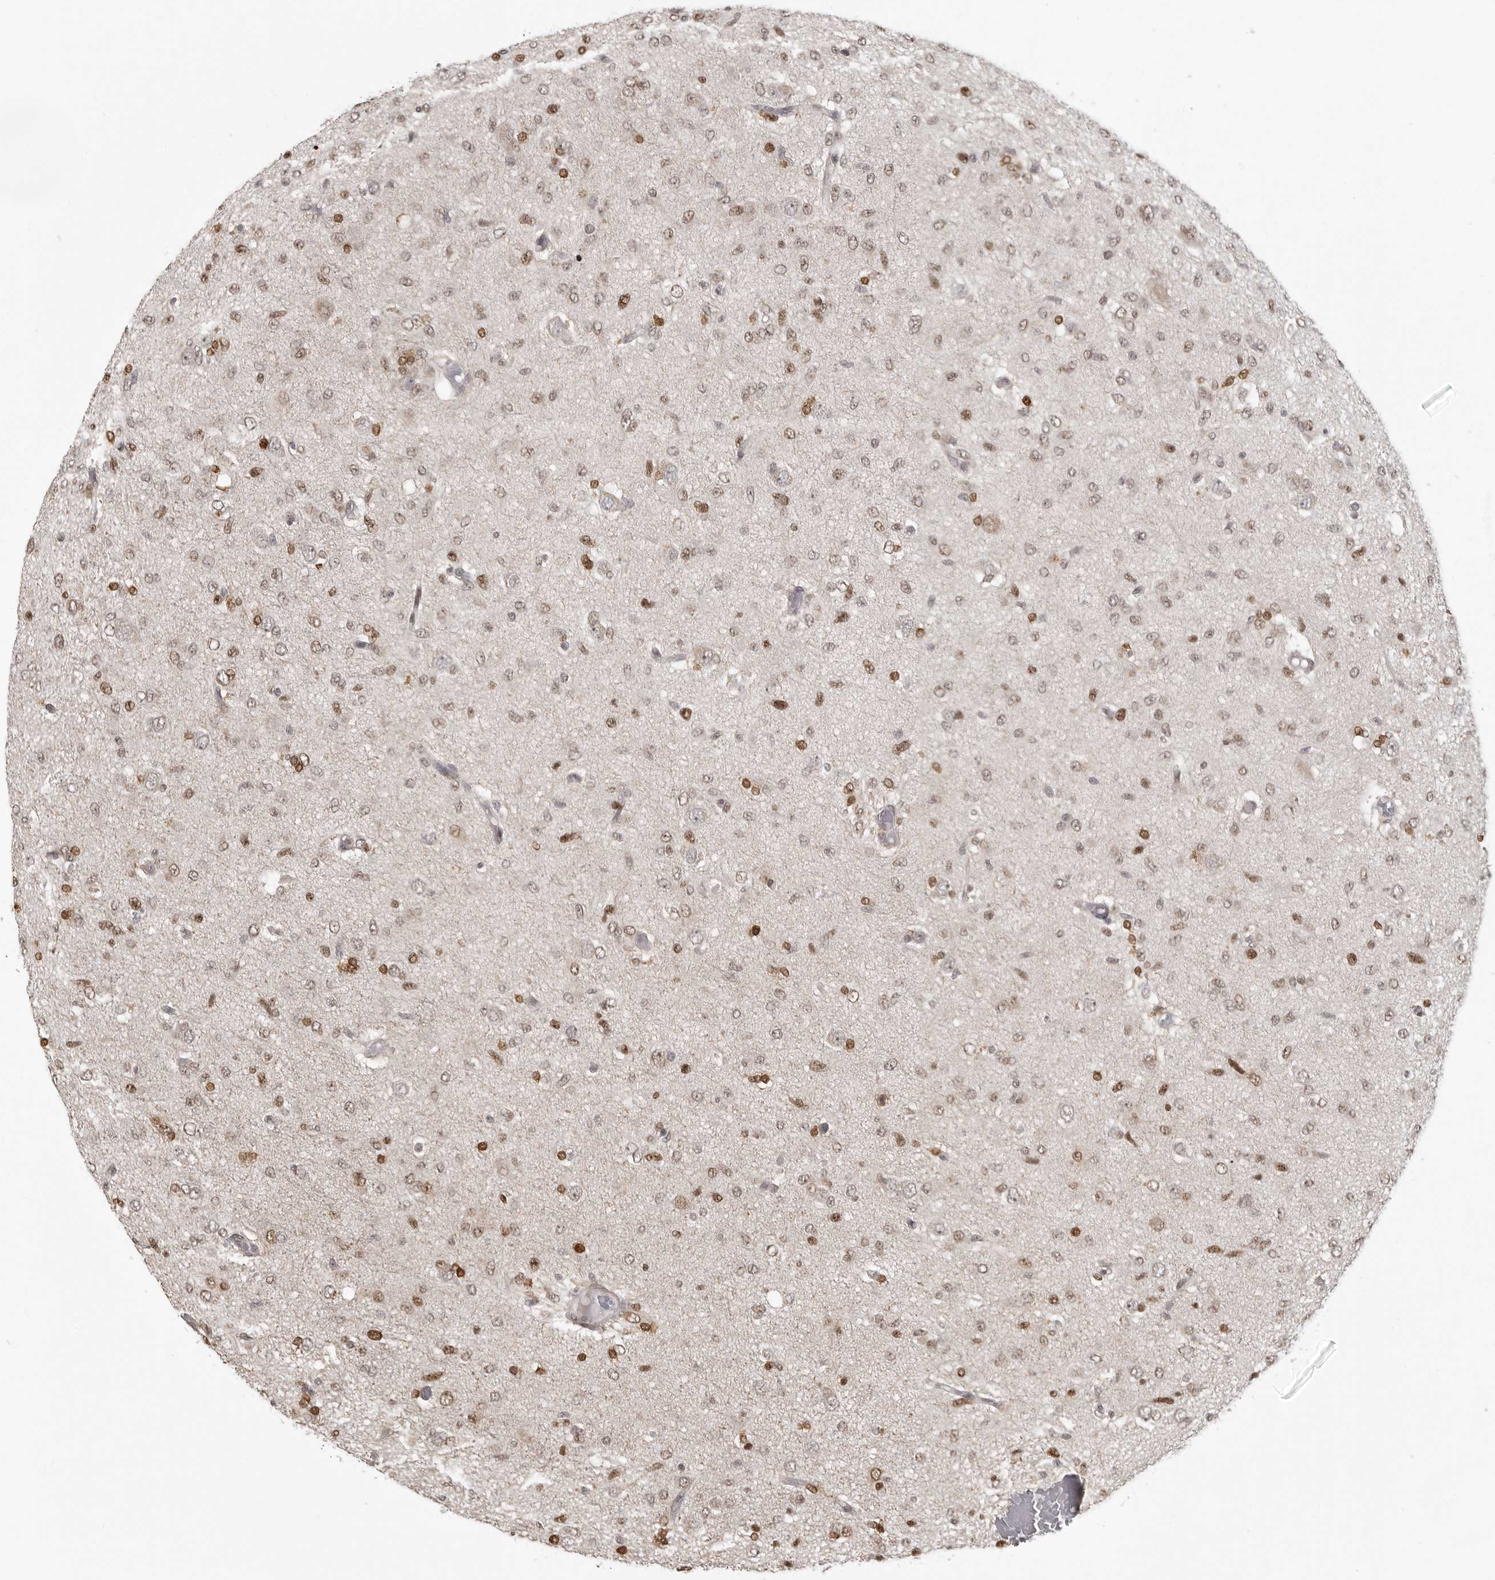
{"staining": {"intensity": "moderate", "quantity": ">75%", "location": "nuclear"}, "tissue": "glioma", "cell_type": "Tumor cells", "image_type": "cancer", "snomed": [{"axis": "morphology", "description": "Glioma, malignant, High grade"}, {"axis": "topography", "description": "Brain"}], "caption": "This photomicrograph demonstrates immunohistochemistry staining of malignant high-grade glioma, with medium moderate nuclear staining in approximately >75% of tumor cells.", "gene": "ISG20L2", "patient": {"sex": "female", "age": 59}}